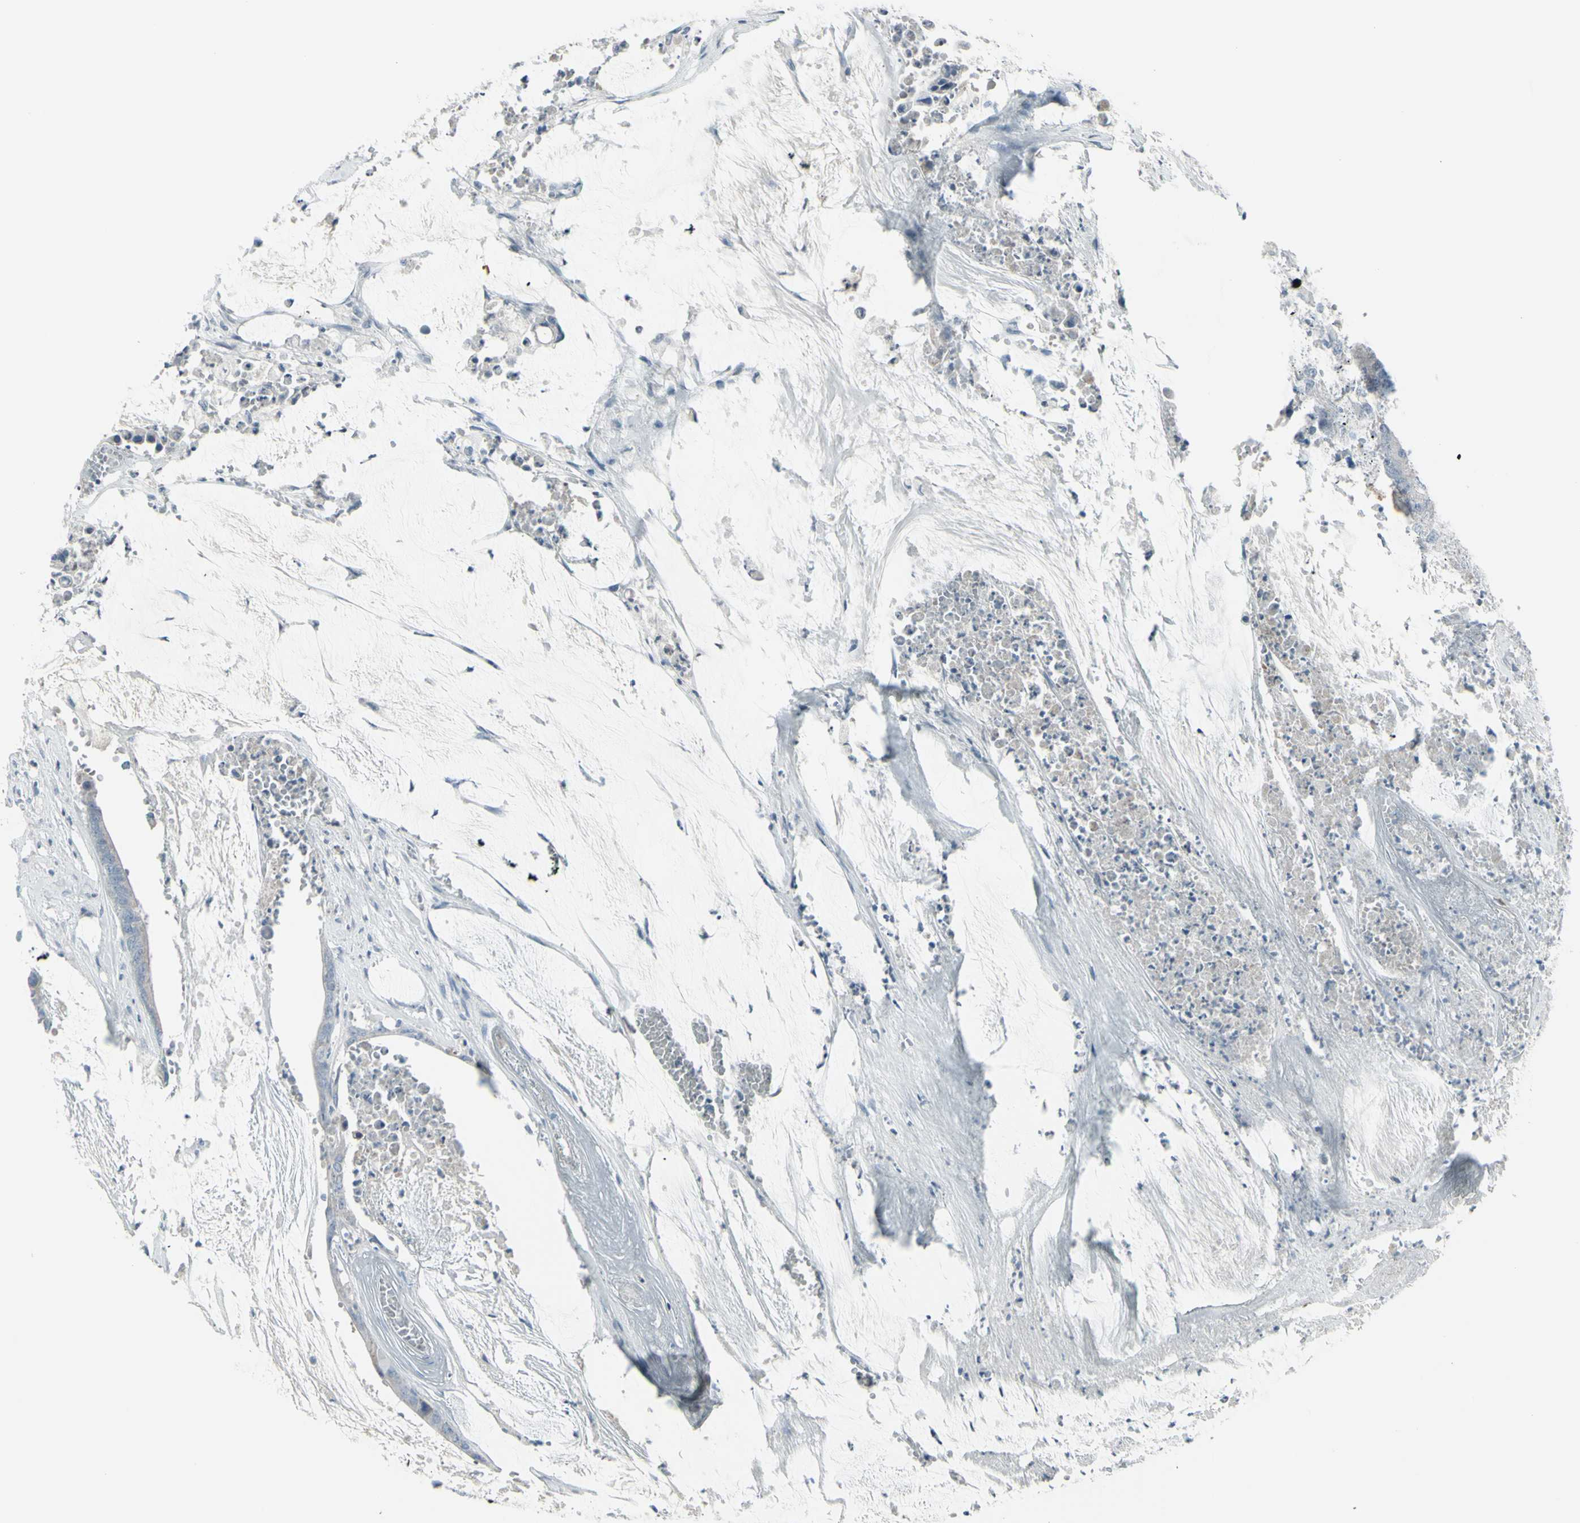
{"staining": {"intensity": "negative", "quantity": "none", "location": "none"}, "tissue": "colorectal cancer", "cell_type": "Tumor cells", "image_type": "cancer", "snomed": [{"axis": "morphology", "description": "Adenocarcinoma, NOS"}, {"axis": "topography", "description": "Rectum"}], "caption": "Human colorectal cancer stained for a protein using immunohistochemistry demonstrates no positivity in tumor cells.", "gene": "RAB3A", "patient": {"sex": "female", "age": 66}}